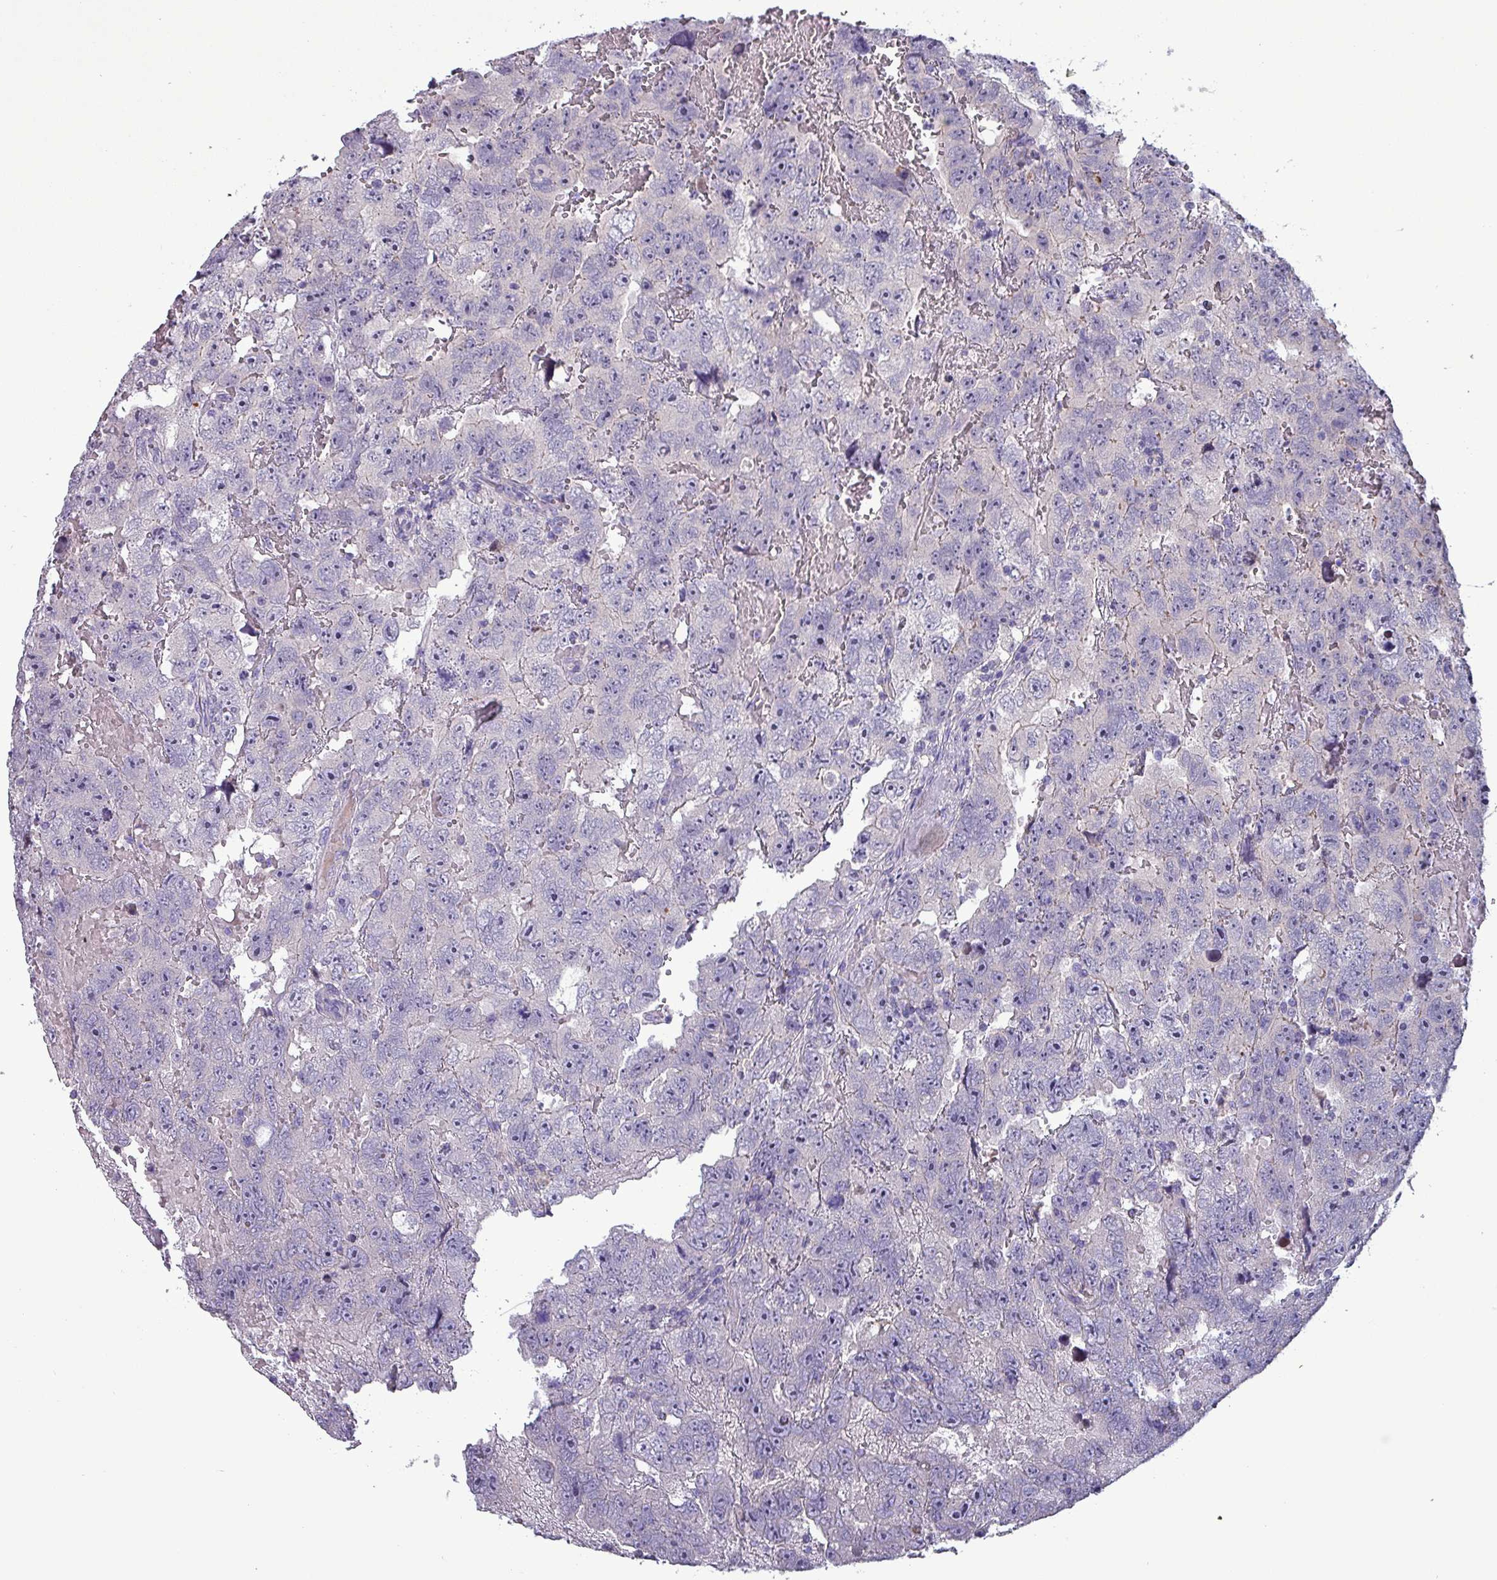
{"staining": {"intensity": "negative", "quantity": "none", "location": "none"}, "tissue": "testis cancer", "cell_type": "Tumor cells", "image_type": "cancer", "snomed": [{"axis": "morphology", "description": "Carcinoma, Embryonal, NOS"}, {"axis": "topography", "description": "Testis"}], "caption": "This is an immunohistochemistry photomicrograph of testis cancer. There is no expression in tumor cells.", "gene": "HSD3B7", "patient": {"sex": "male", "age": 45}}